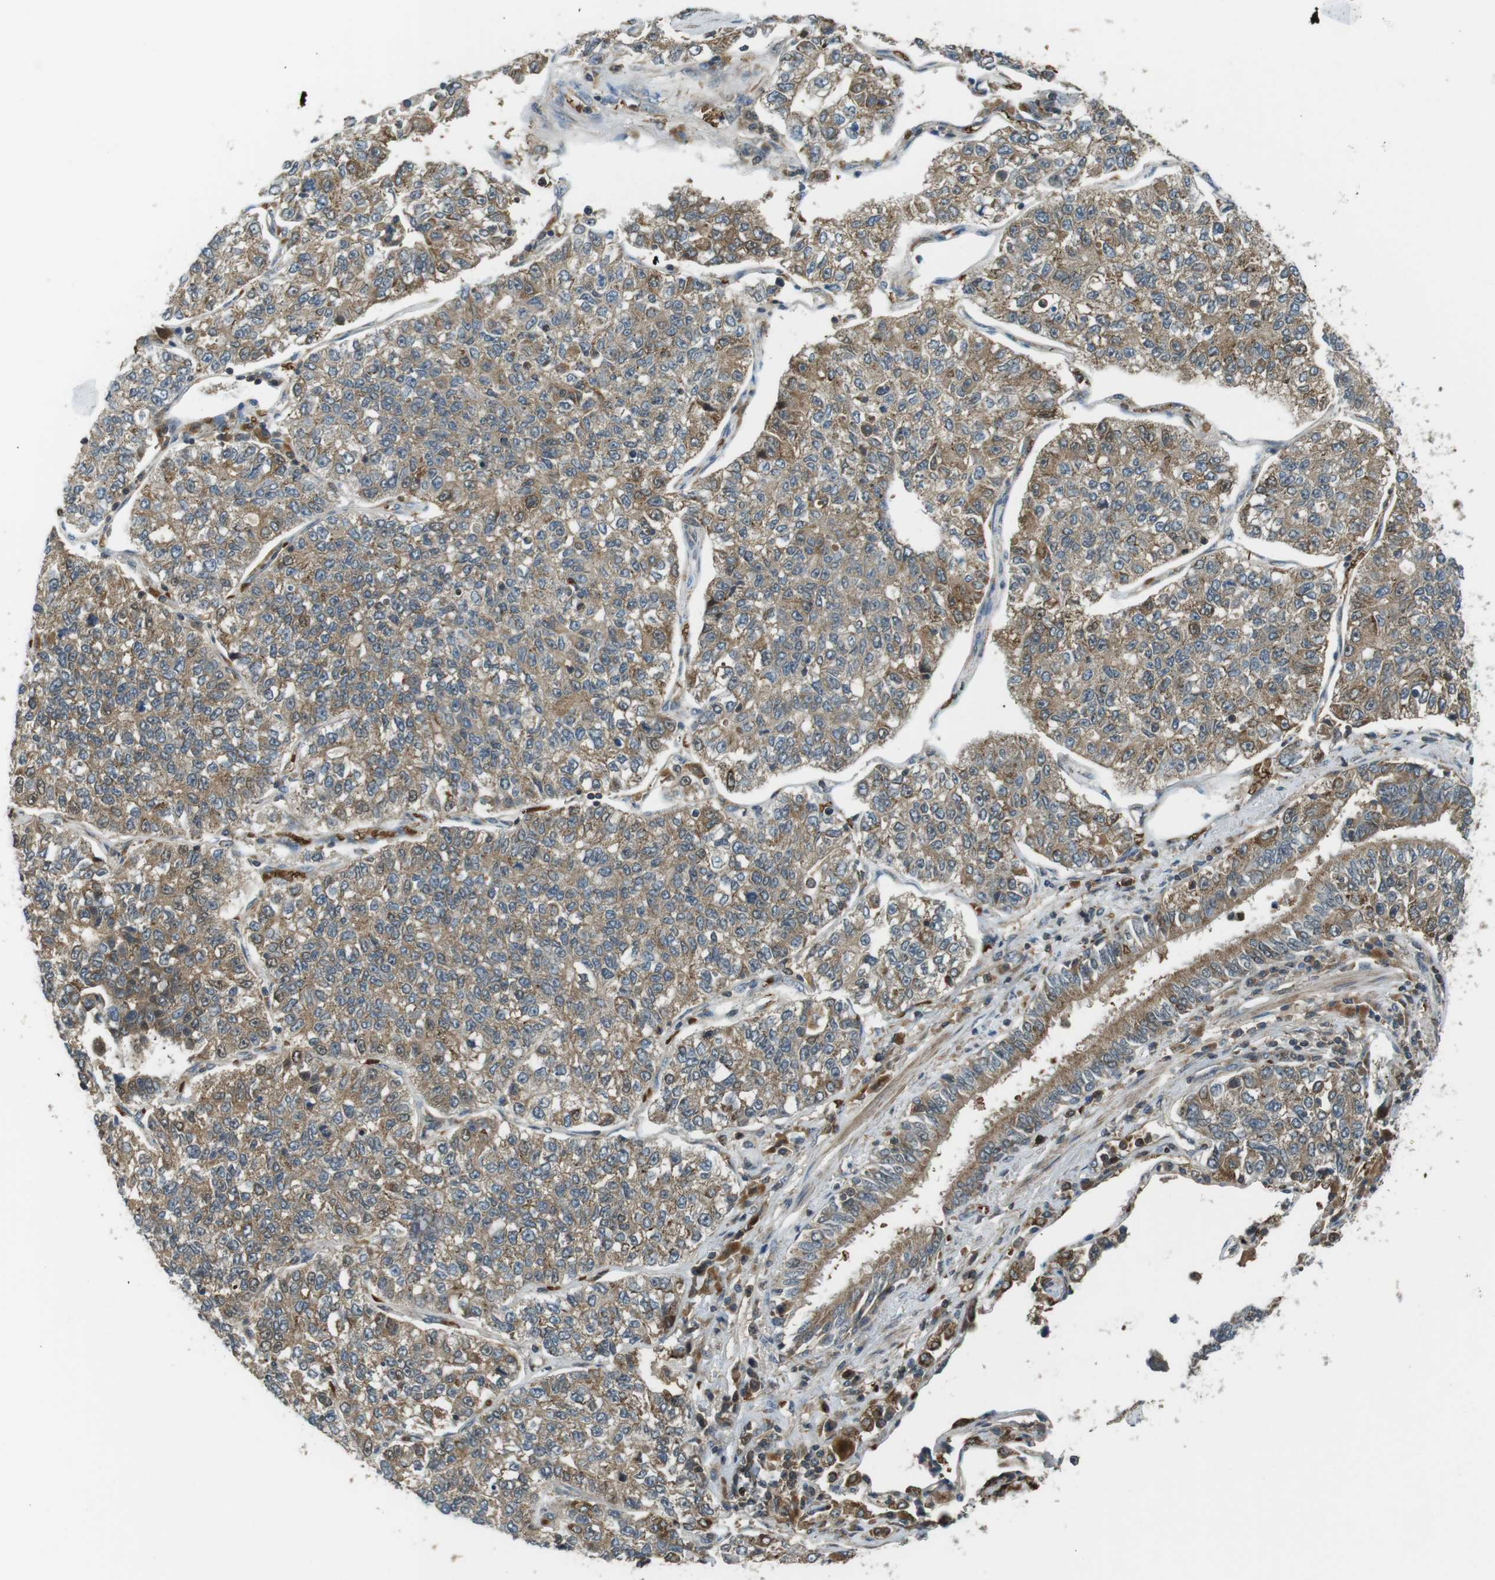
{"staining": {"intensity": "moderate", "quantity": ">75%", "location": "cytoplasmic/membranous"}, "tissue": "lung cancer", "cell_type": "Tumor cells", "image_type": "cancer", "snomed": [{"axis": "morphology", "description": "Adenocarcinoma, NOS"}, {"axis": "topography", "description": "Lung"}], "caption": "High-magnification brightfield microscopy of lung adenocarcinoma stained with DAB (3,3'-diaminobenzidine) (brown) and counterstained with hematoxylin (blue). tumor cells exhibit moderate cytoplasmic/membranous expression is identified in about>75% of cells.", "gene": "LRRC3B", "patient": {"sex": "male", "age": 49}}